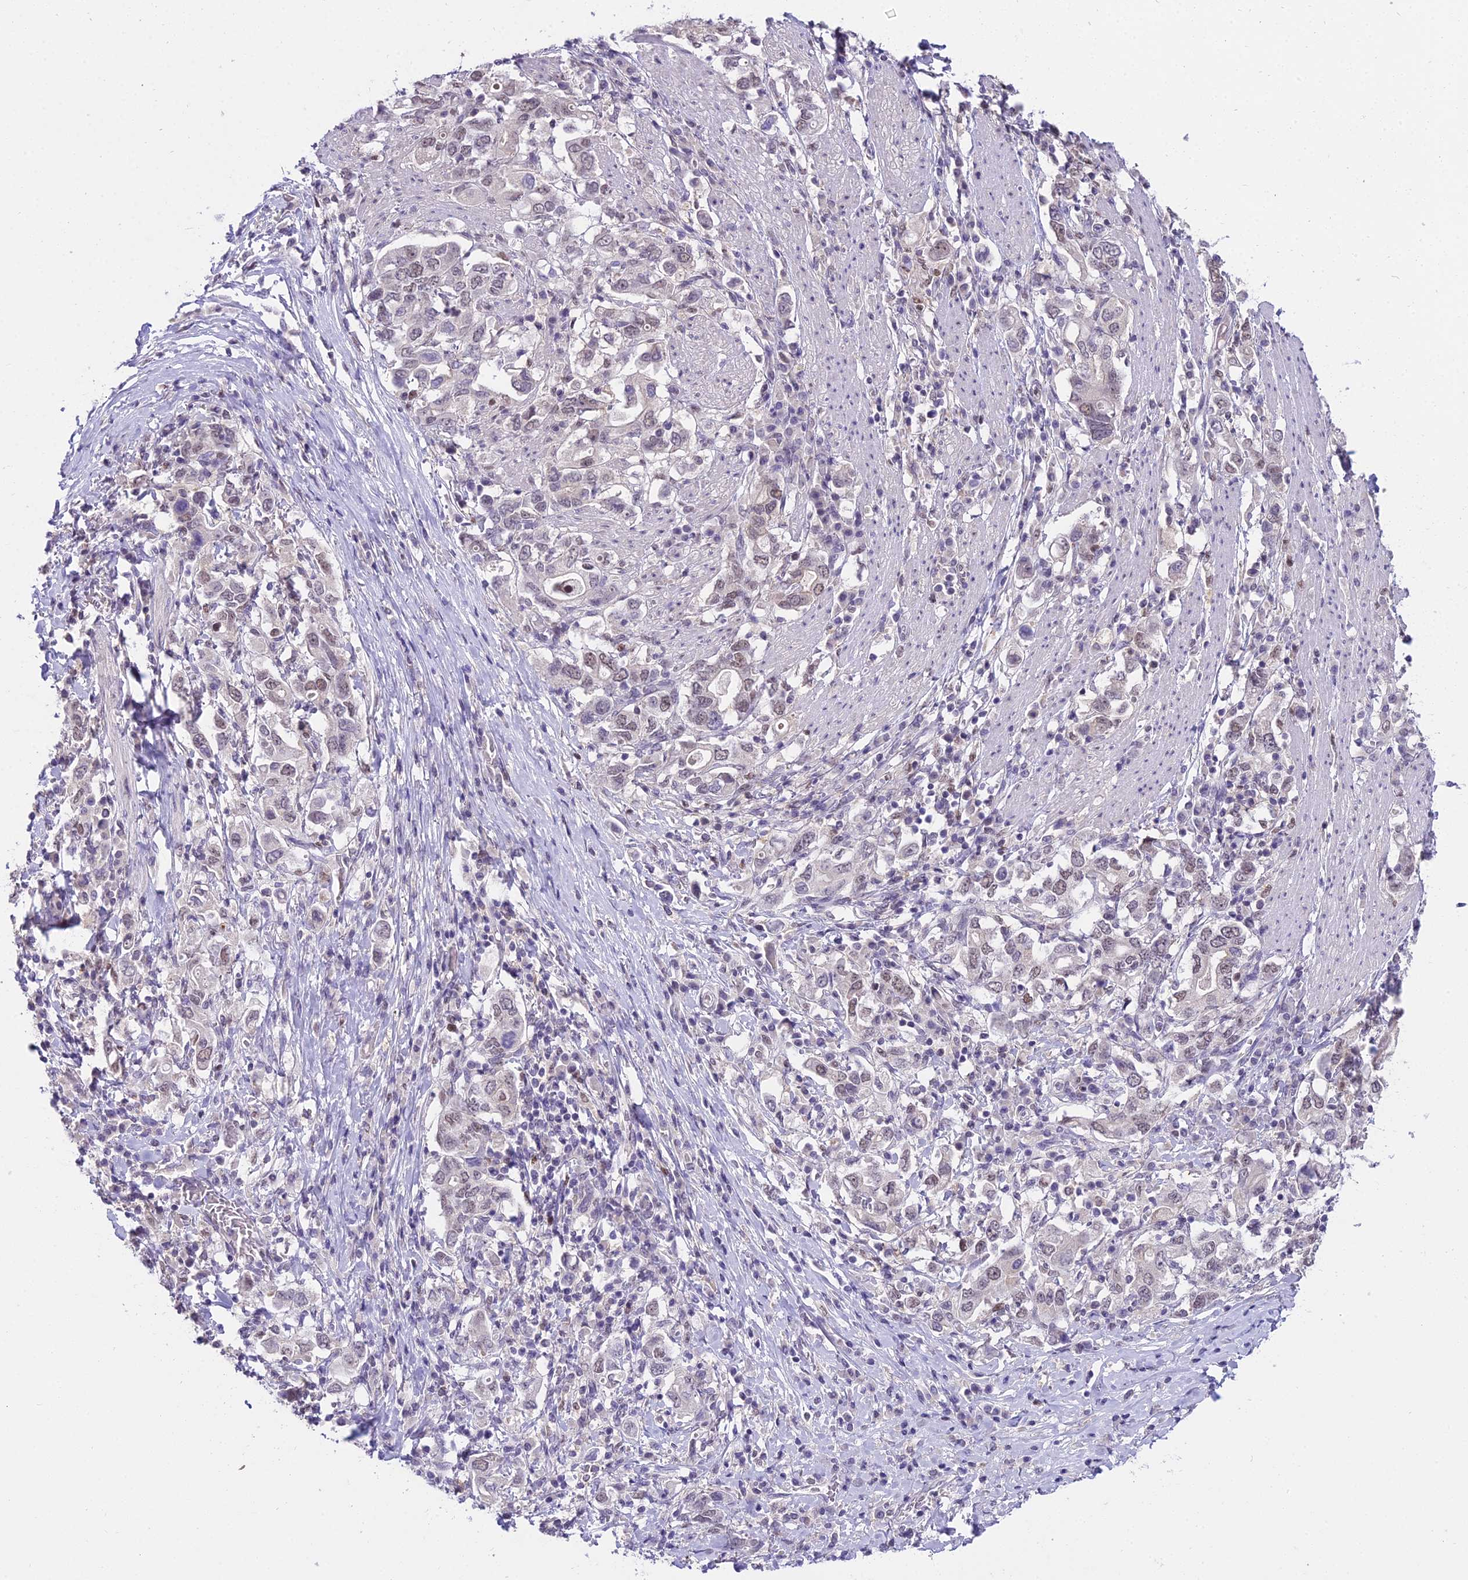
{"staining": {"intensity": "moderate", "quantity": "<25%", "location": "nuclear"}, "tissue": "stomach cancer", "cell_type": "Tumor cells", "image_type": "cancer", "snomed": [{"axis": "morphology", "description": "Adenocarcinoma, NOS"}, {"axis": "topography", "description": "Stomach, upper"}, {"axis": "topography", "description": "Stomach"}], "caption": "Immunohistochemical staining of human stomach cancer reveals low levels of moderate nuclear staining in approximately <25% of tumor cells.", "gene": "MAT2A", "patient": {"sex": "male", "age": 62}}